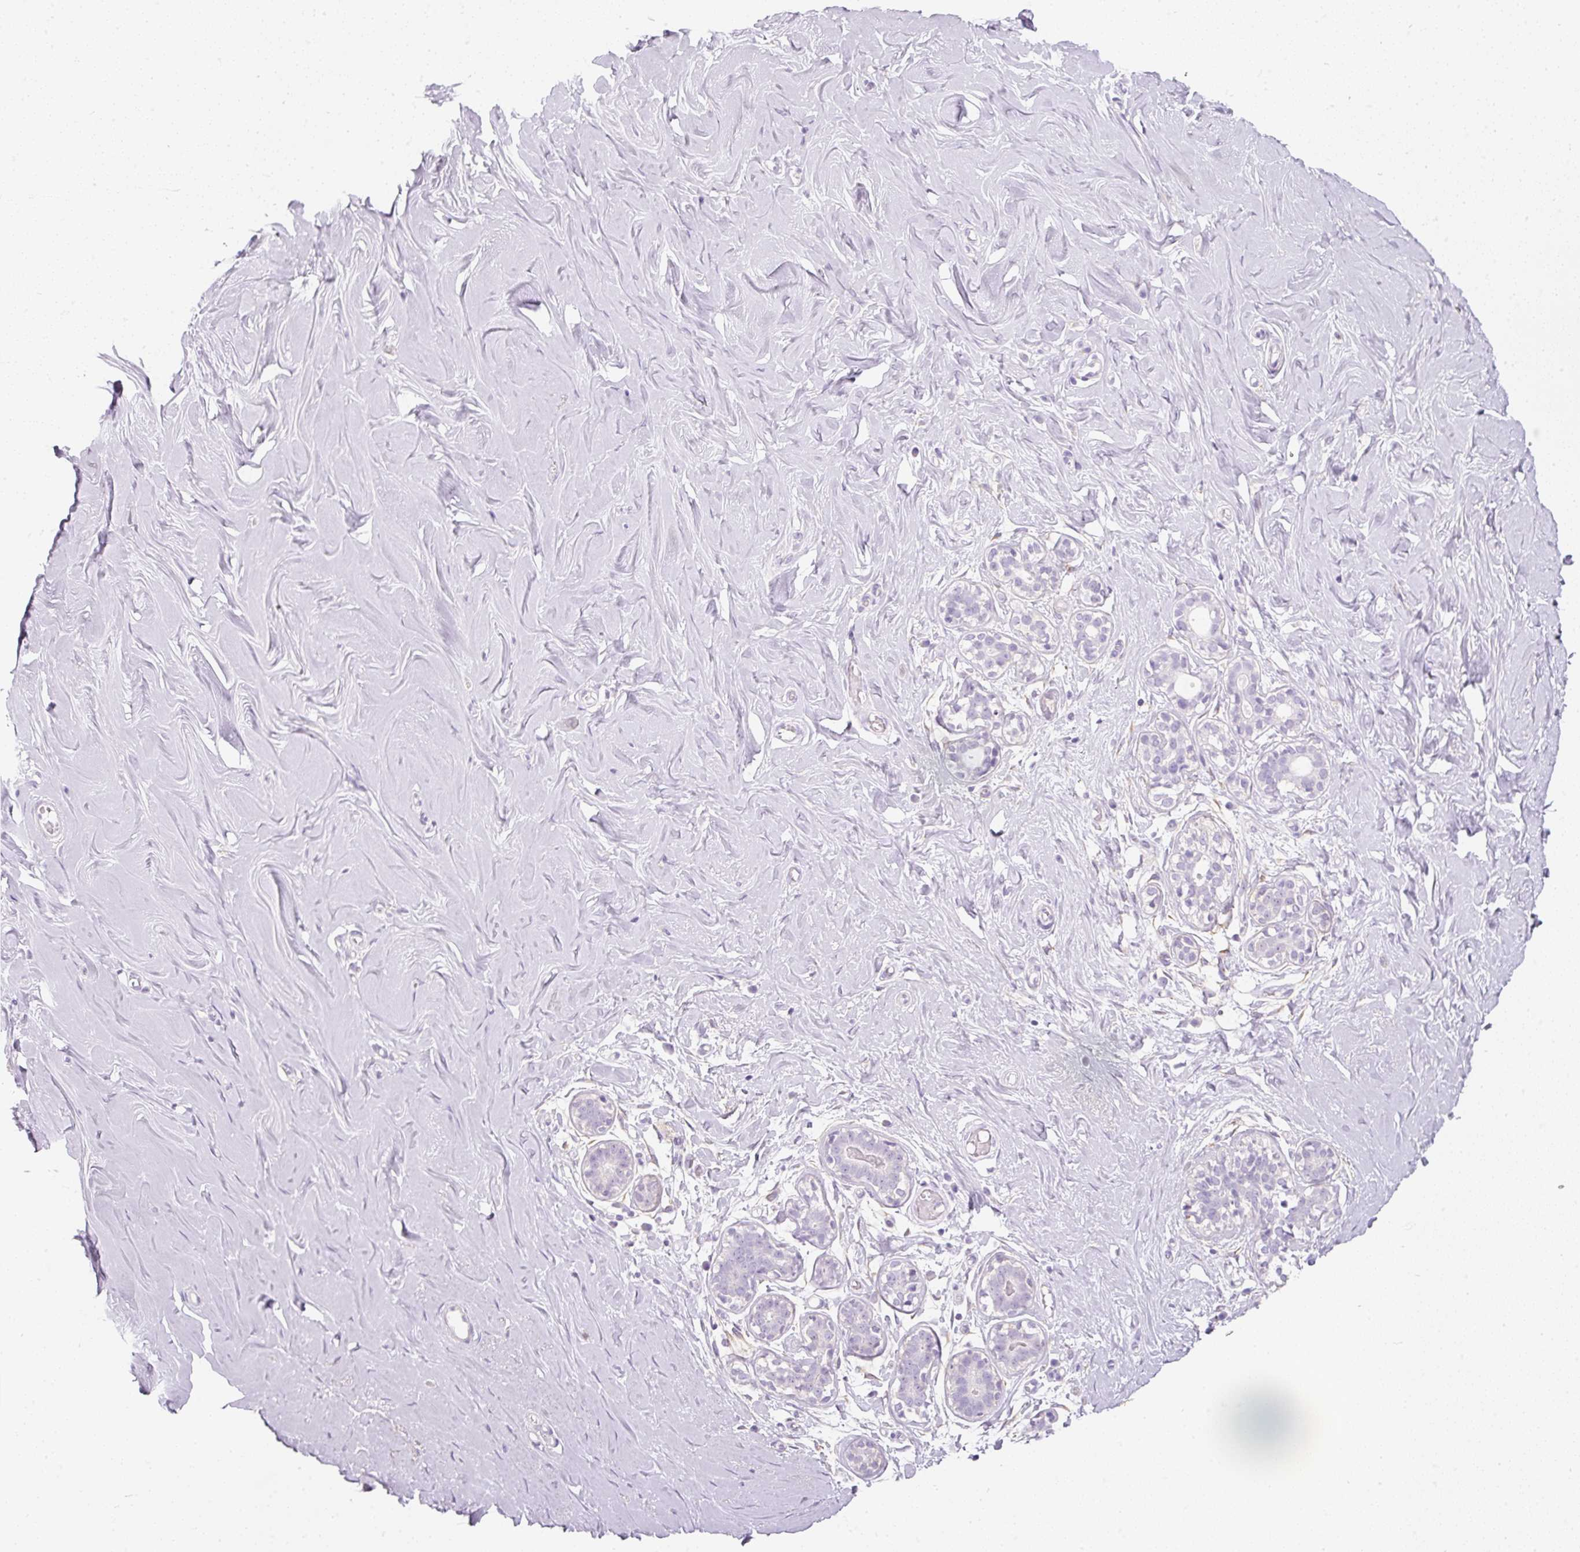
{"staining": {"intensity": "negative", "quantity": "none", "location": "none"}, "tissue": "breast", "cell_type": "Adipocytes", "image_type": "normal", "snomed": [{"axis": "morphology", "description": "Normal tissue, NOS"}, {"axis": "topography", "description": "Breast"}], "caption": "Photomicrograph shows no protein staining in adipocytes of benign breast.", "gene": "DNM1", "patient": {"sex": "female", "age": 27}}